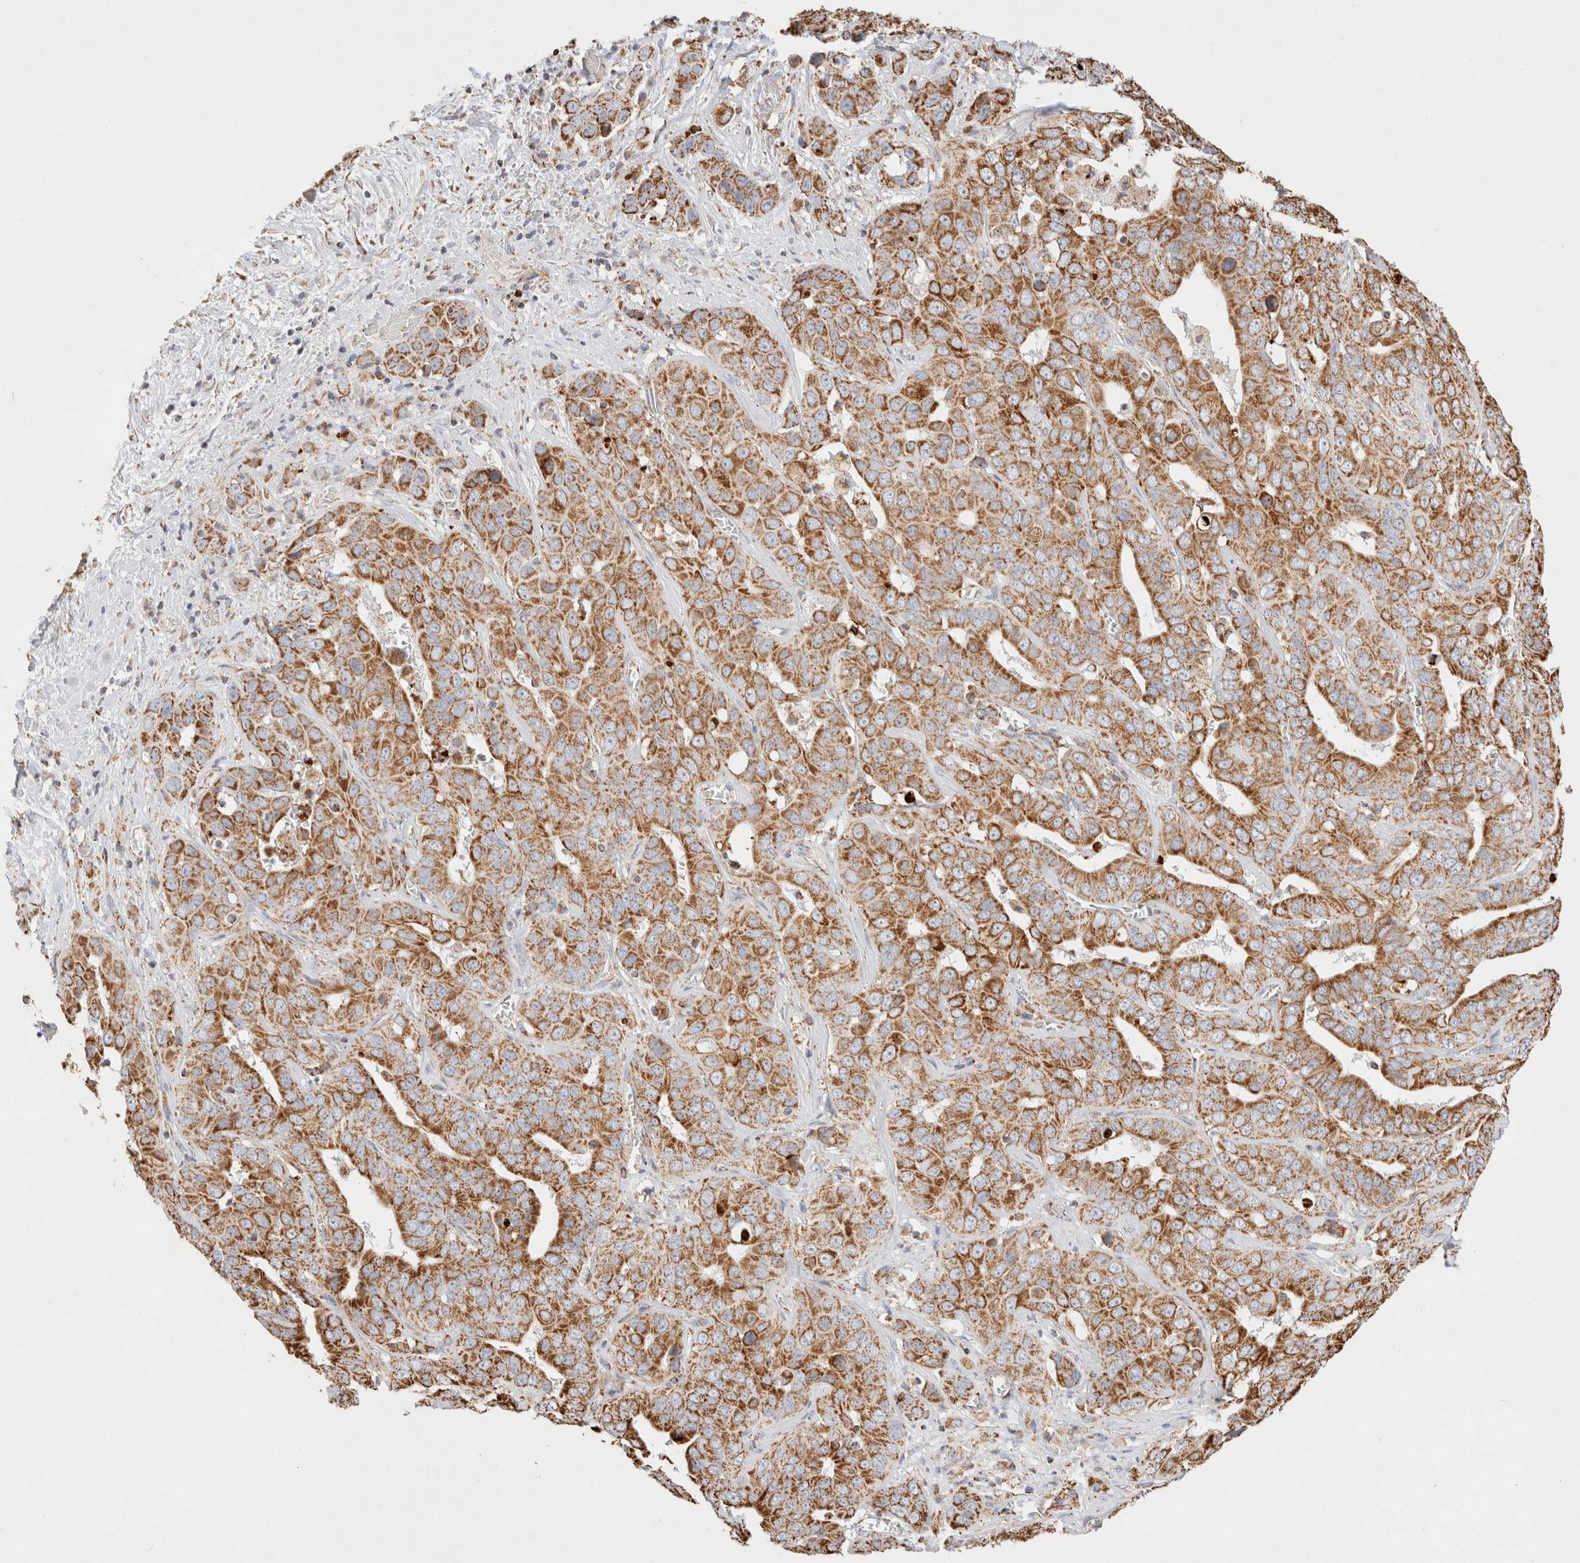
{"staining": {"intensity": "moderate", "quantity": ">75%", "location": "cytoplasmic/membranous"}, "tissue": "liver cancer", "cell_type": "Tumor cells", "image_type": "cancer", "snomed": [{"axis": "morphology", "description": "Cholangiocarcinoma"}, {"axis": "topography", "description": "Liver"}], "caption": "An immunohistochemistry histopathology image of tumor tissue is shown. Protein staining in brown highlights moderate cytoplasmic/membranous positivity in liver cancer (cholangiocarcinoma) within tumor cells. (Brightfield microscopy of DAB IHC at high magnification).", "gene": "PHB2", "patient": {"sex": "female", "age": 52}}